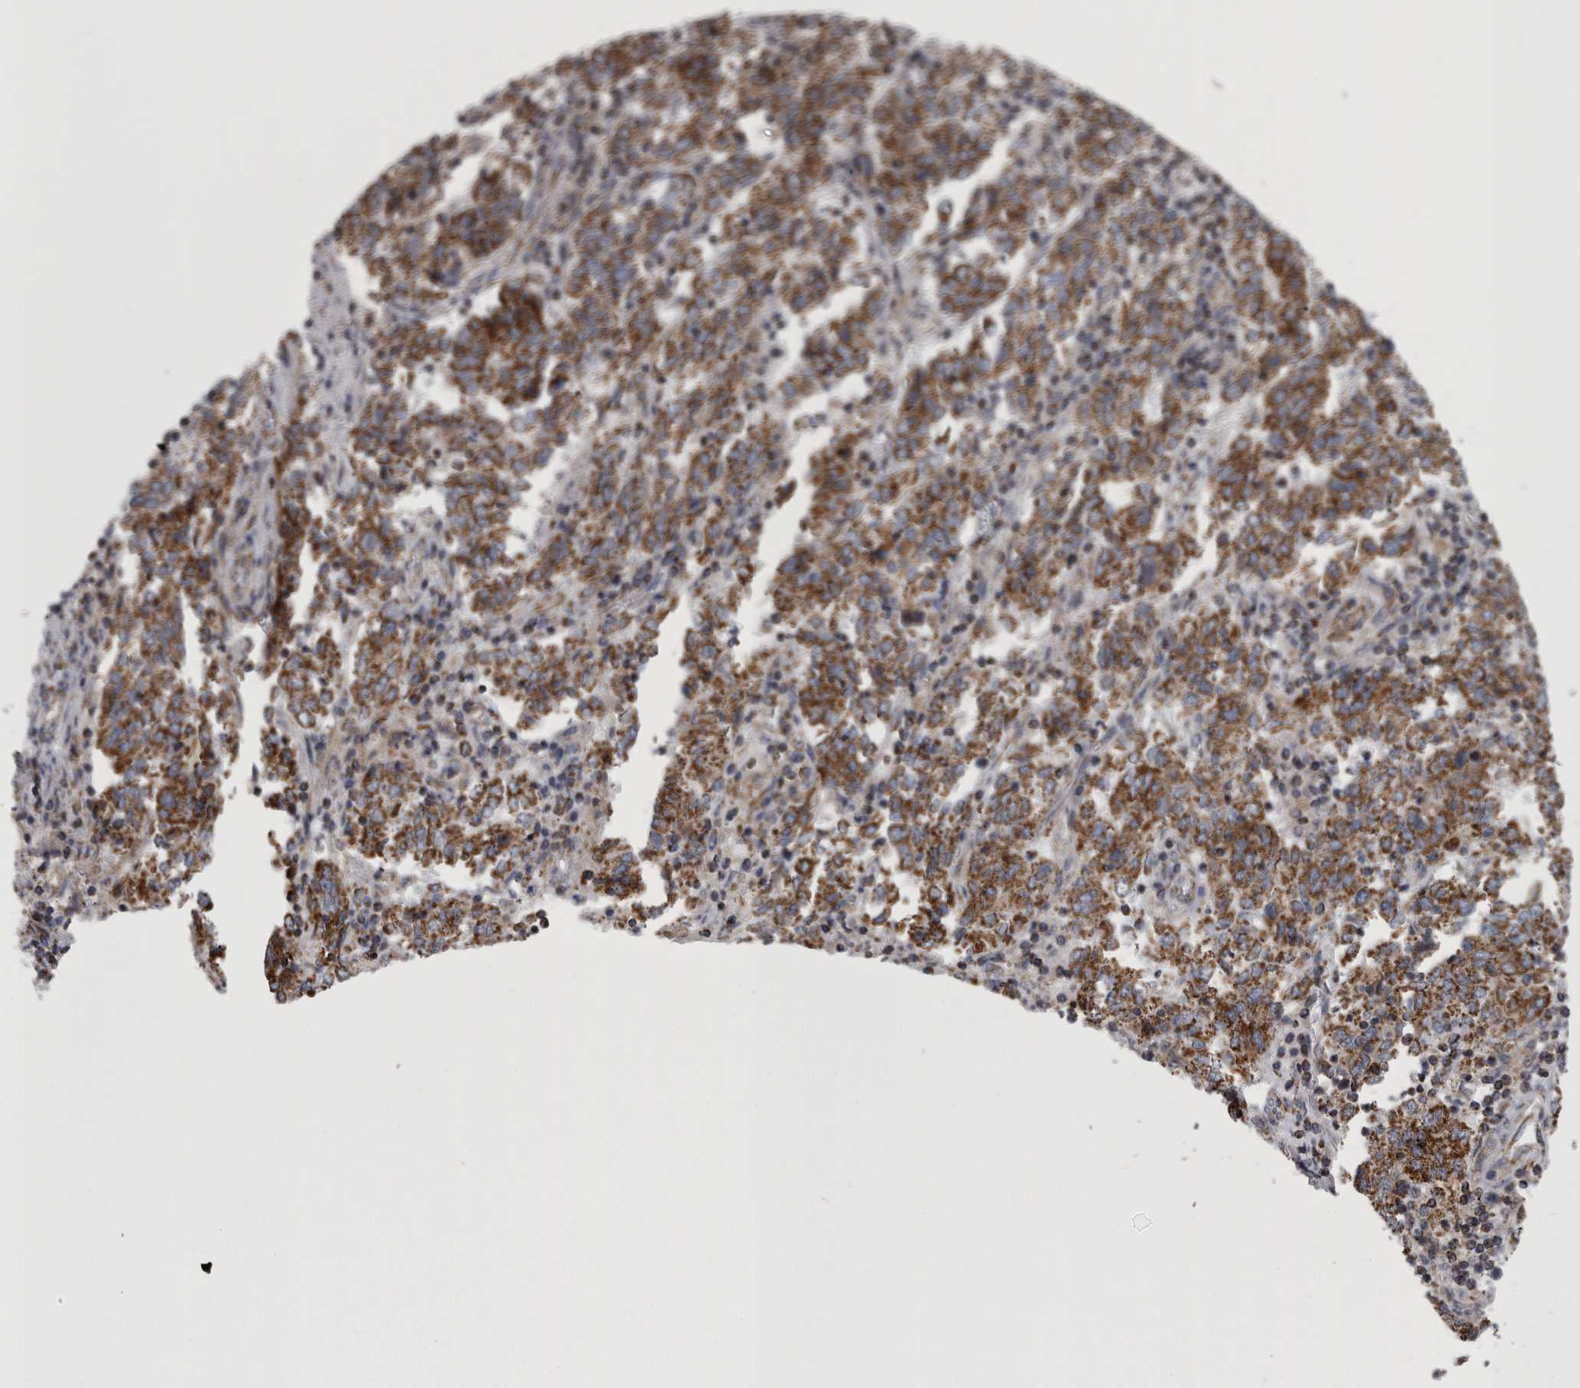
{"staining": {"intensity": "strong", "quantity": ">75%", "location": "cytoplasmic/membranous"}, "tissue": "endometrial cancer", "cell_type": "Tumor cells", "image_type": "cancer", "snomed": [{"axis": "morphology", "description": "Adenocarcinoma, NOS"}, {"axis": "topography", "description": "Endometrium"}], "caption": "Brown immunohistochemical staining in human endometrial cancer demonstrates strong cytoplasmic/membranous positivity in approximately >75% of tumor cells.", "gene": "MDH2", "patient": {"sex": "female", "age": 80}}